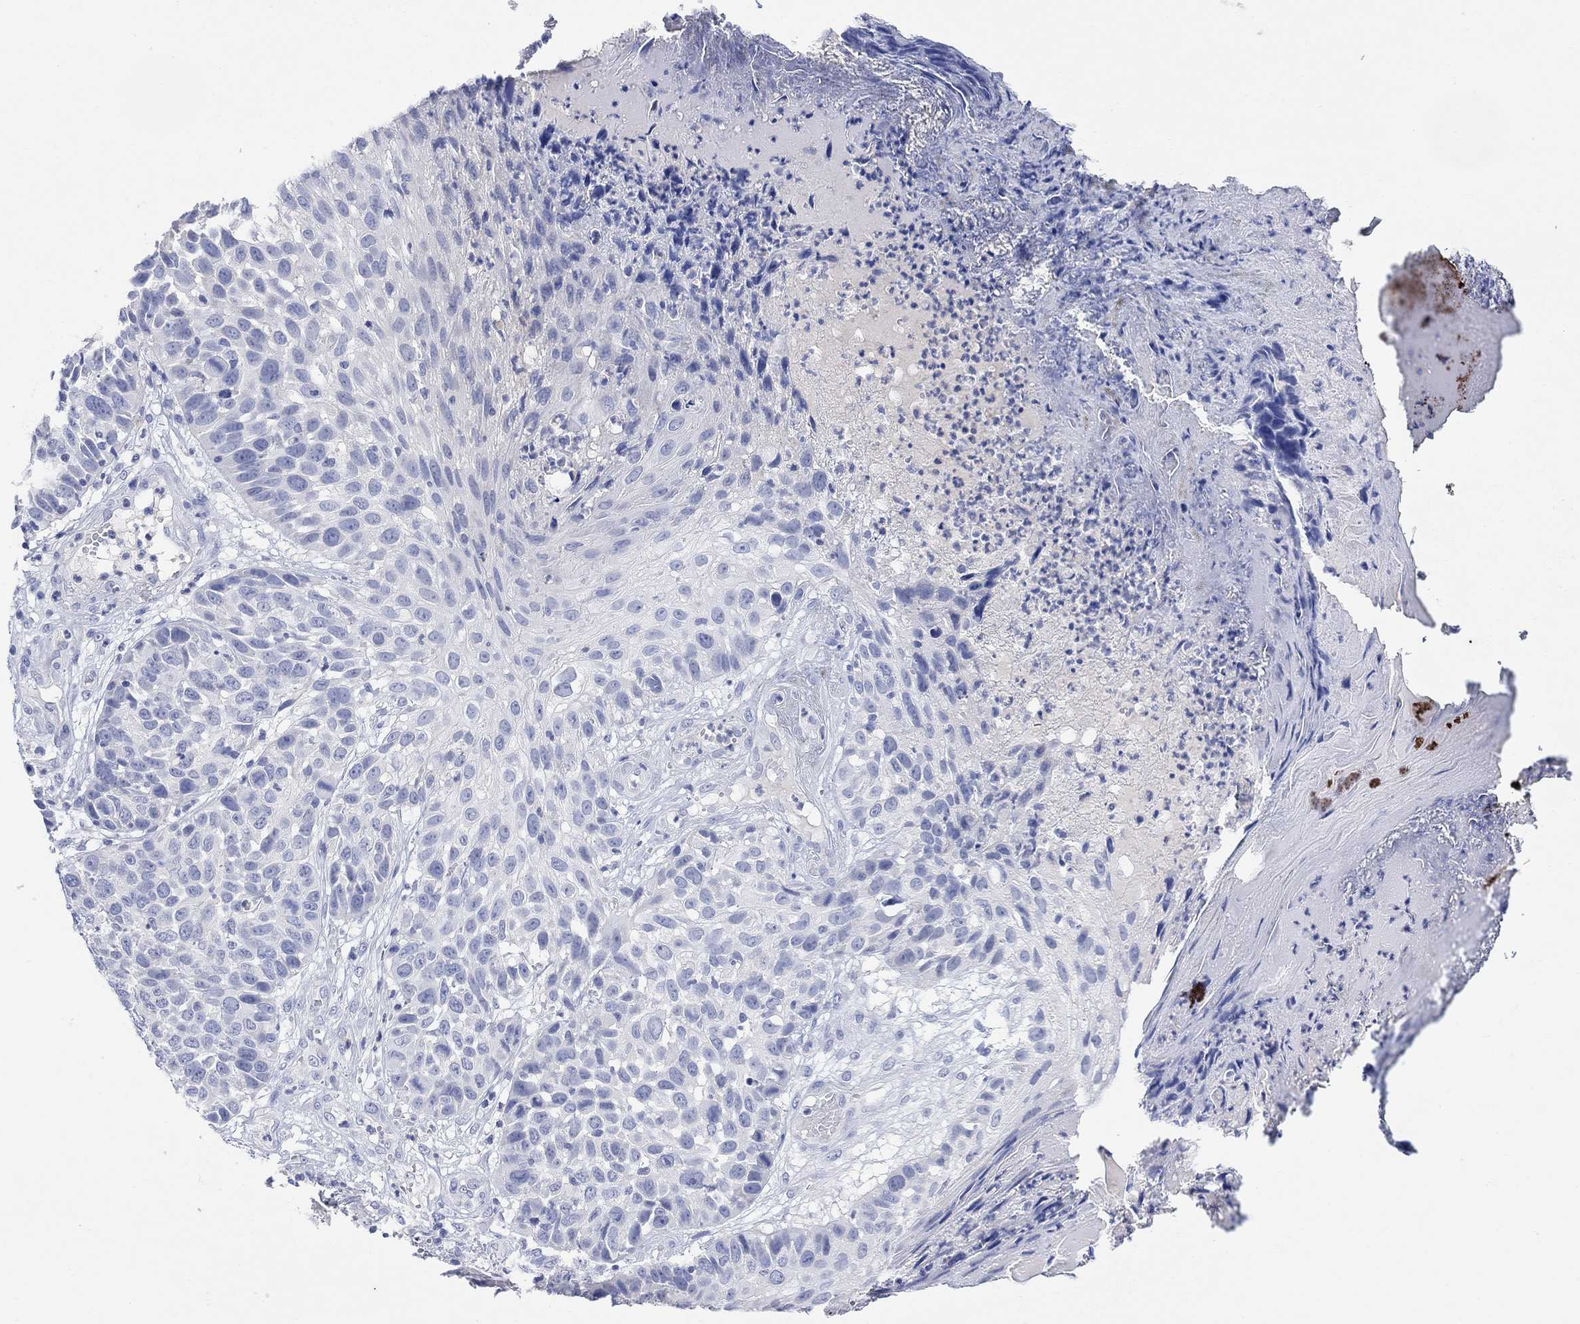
{"staining": {"intensity": "negative", "quantity": "none", "location": "none"}, "tissue": "skin cancer", "cell_type": "Tumor cells", "image_type": "cancer", "snomed": [{"axis": "morphology", "description": "Squamous cell carcinoma, NOS"}, {"axis": "topography", "description": "Skin"}], "caption": "IHC of human skin squamous cell carcinoma shows no staining in tumor cells.", "gene": "FBP2", "patient": {"sex": "male", "age": 92}}